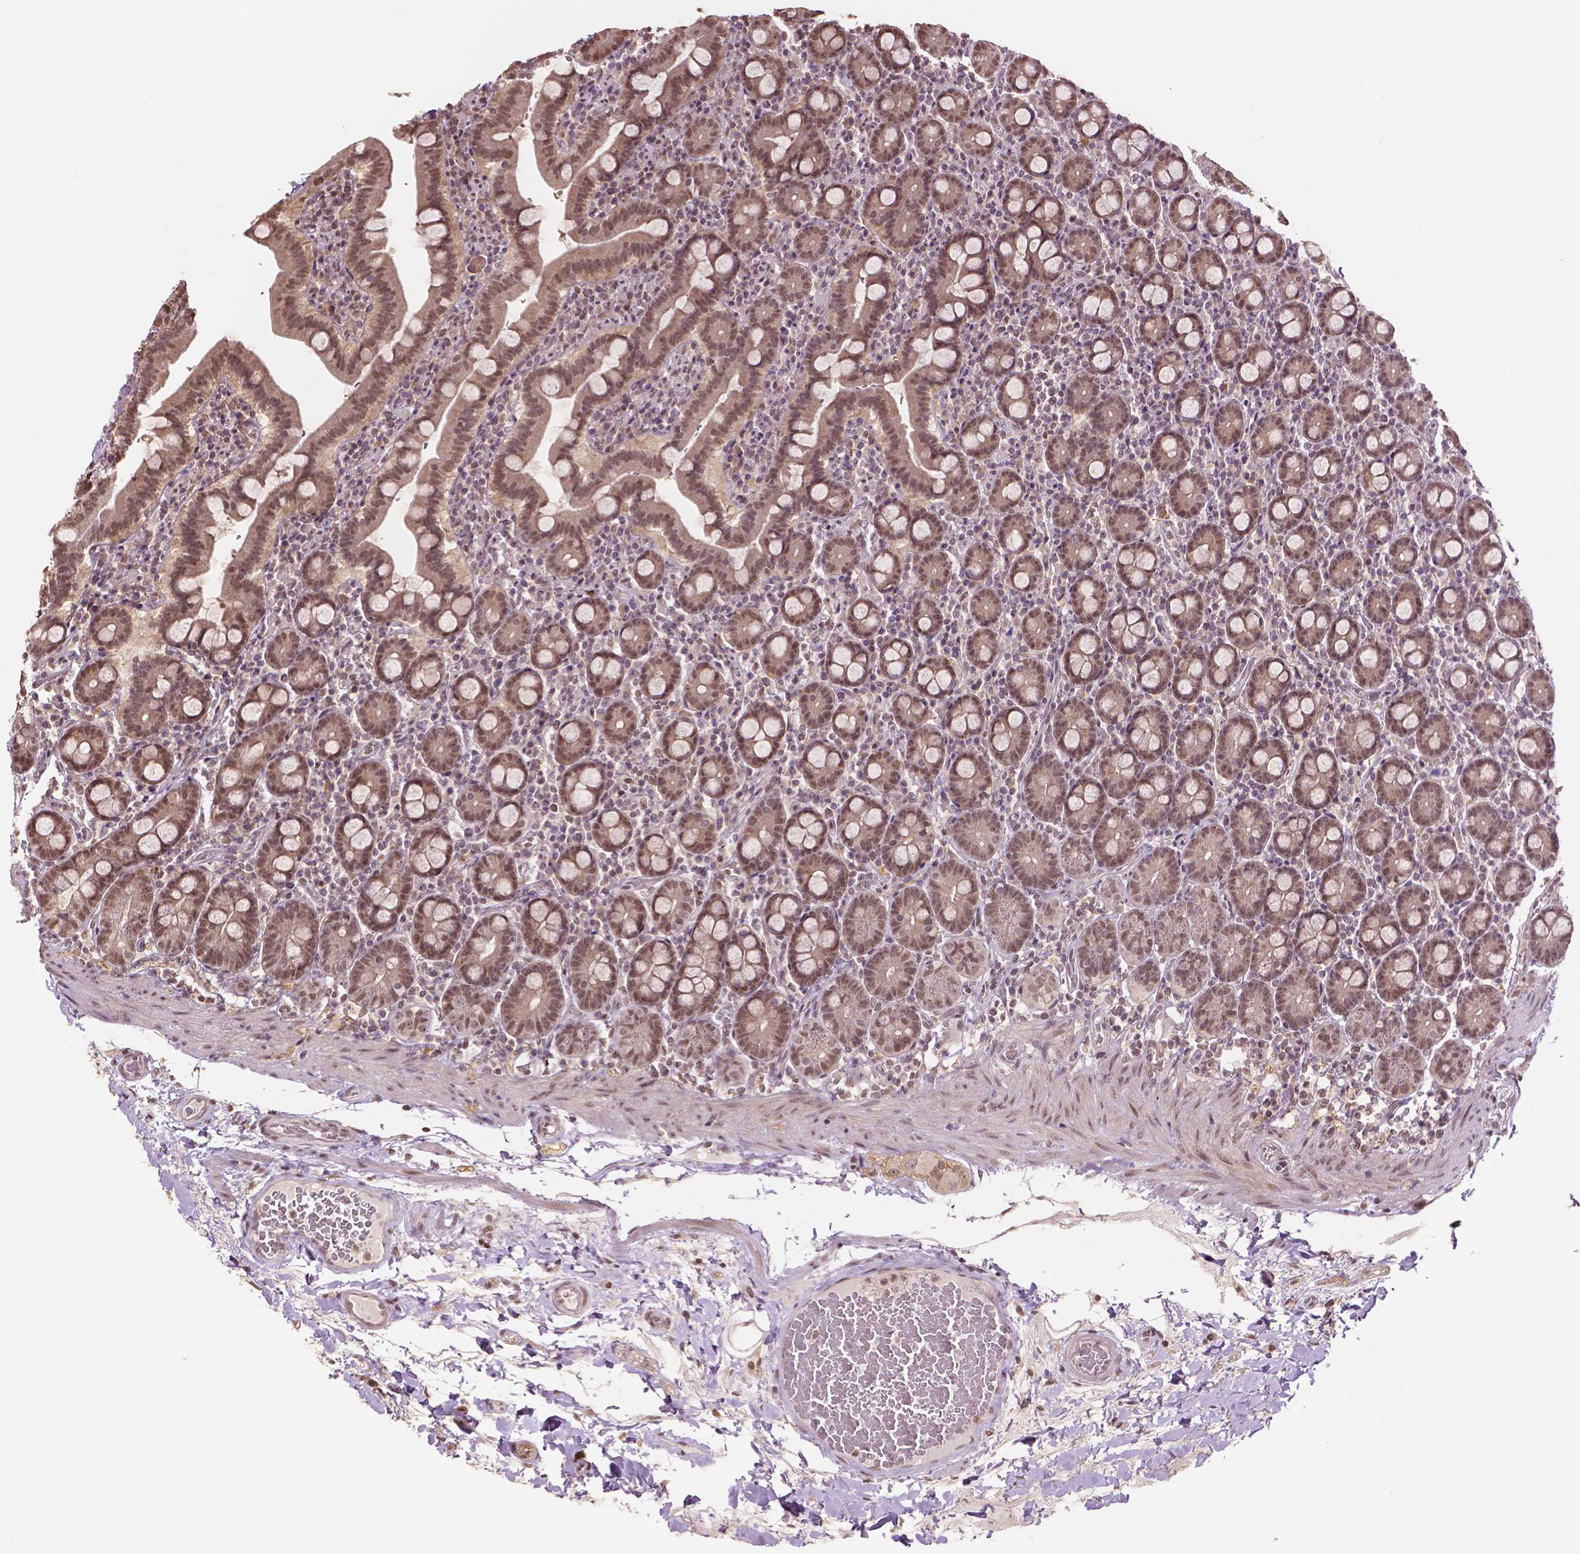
{"staining": {"intensity": "moderate", "quantity": ">75%", "location": "nuclear"}, "tissue": "small intestine", "cell_type": "Glandular cells", "image_type": "normal", "snomed": [{"axis": "morphology", "description": "Normal tissue, NOS"}, {"axis": "topography", "description": "Small intestine"}], "caption": "An image of small intestine stained for a protein shows moderate nuclear brown staining in glandular cells. Nuclei are stained in blue.", "gene": "DEK", "patient": {"sex": "male", "age": 26}}